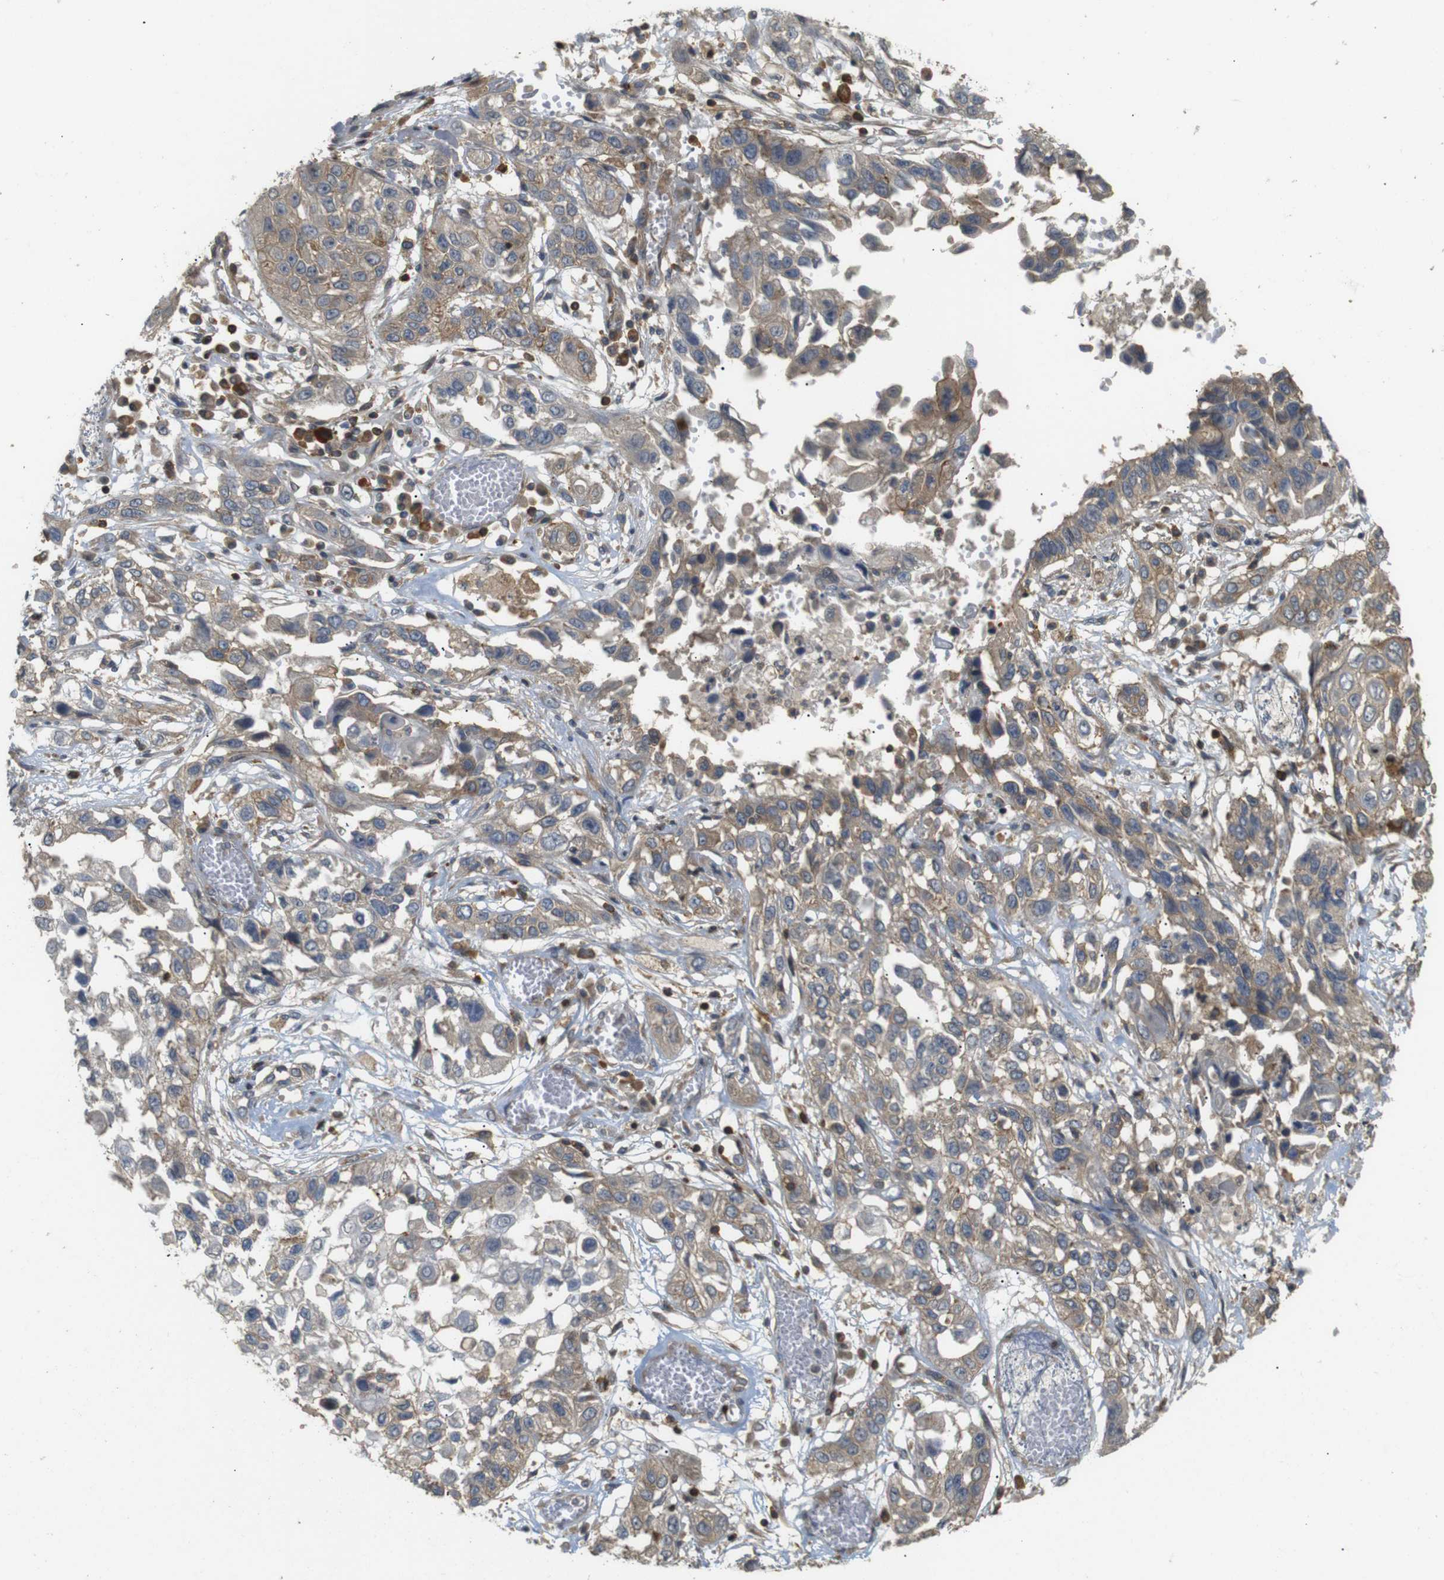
{"staining": {"intensity": "weak", "quantity": "25%-75%", "location": "cytoplasmic/membranous"}, "tissue": "lung cancer", "cell_type": "Tumor cells", "image_type": "cancer", "snomed": [{"axis": "morphology", "description": "Squamous cell carcinoma, NOS"}, {"axis": "topography", "description": "Lung"}], "caption": "Immunohistochemical staining of human lung cancer (squamous cell carcinoma) exhibits weak cytoplasmic/membranous protein expression in approximately 25%-75% of tumor cells.", "gene": "KSR1", "patient": {"sex": "male", "age": 71}}